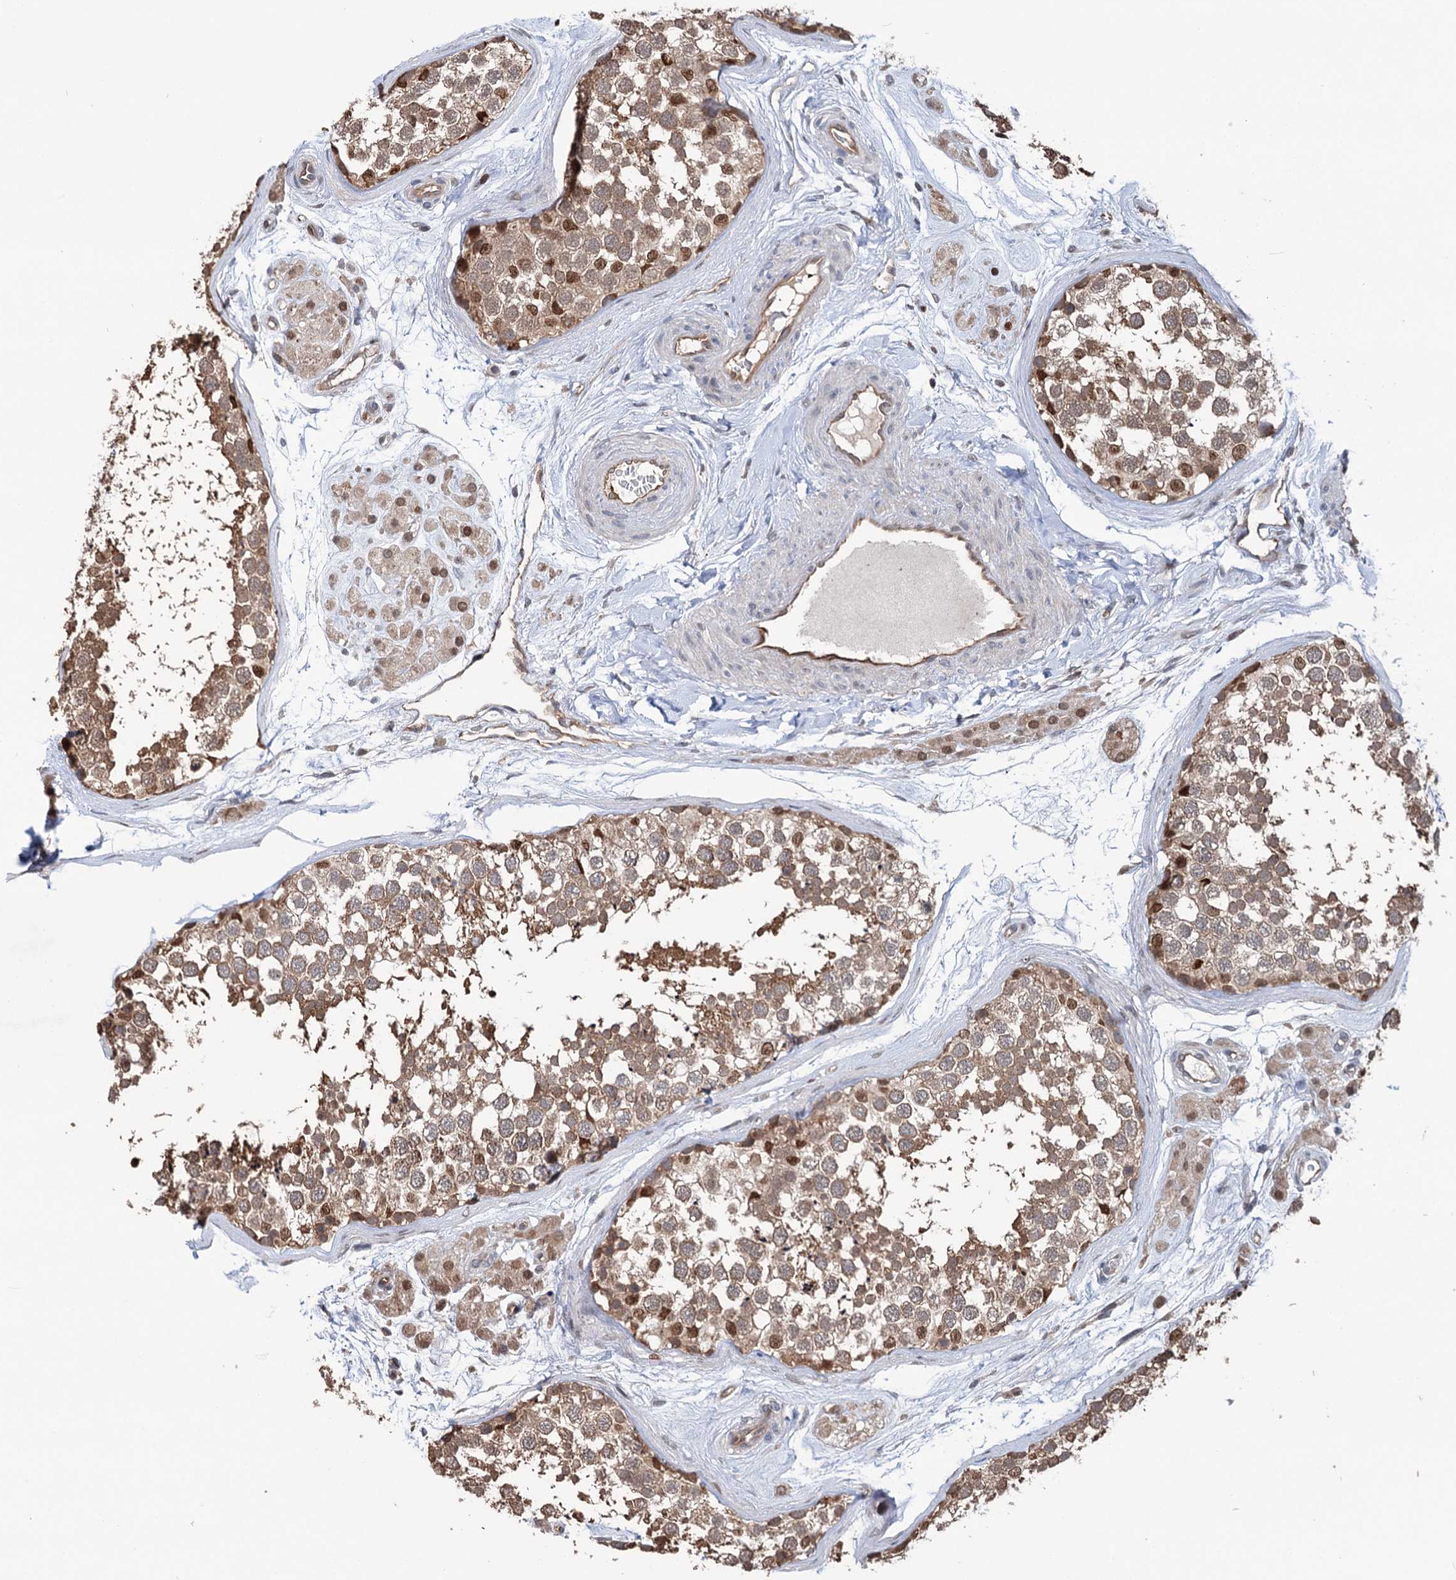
{"staining": {"intensity": "moderate", "quantity": ">75%", "location": "cytoplasmic/membranous,nuclear"}, "tissue": "testis", "cell_type": "Cells in seminiferous ducts", "image_type": "normal", "snomed": [{"axis": "morphology", "description": "Normal tissue, NOS"}, {"axis": "topography", "description": "Testis"}], "caption": "DAB (3,3'-diaminobenzidine) immunohistochemical staining of normal human testis exhibits moderate cytoplasmic/membranous,nuclear protein expression in about >75% of cells in seminiferous ducts.", "gene": "NCAPD2", "patient": {"sex": "male", "age": 56}}